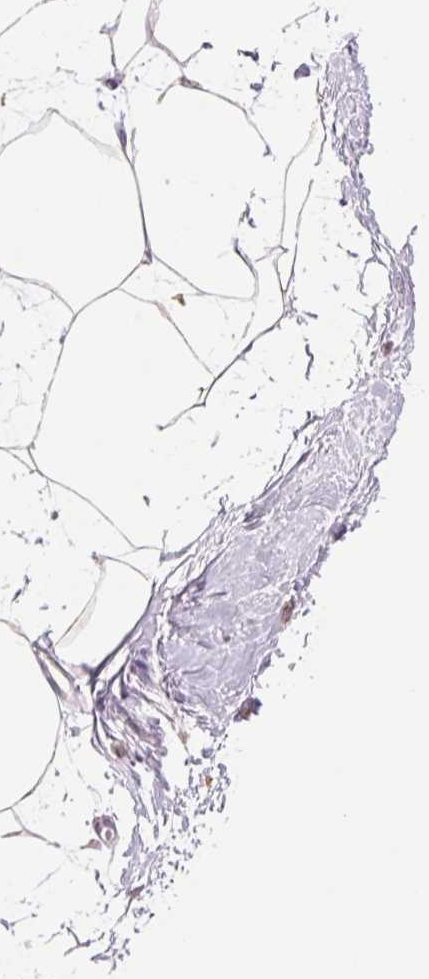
{"staining": {"intensity": "weak", "quantity": ">75%", "location": "cytoplasmic/membranous"}, "tissue": "breast", "cell_type": "Adipocytes", "image_type": "normal", "snomed": [{"axis": "morphology", "description": "Normal tissue, NOS"}, {"axis": "topography", "description": "Breast"}], "caption": "Immunohistochemistry (IHC) micrograph of normal breast stained for a protein (brown), which reveals low levels of weak cytoplasmic/membranous staining in about >75% of adipocytes.", "gene": "TECR", "patient": {"sex": "female", "age": 45}}